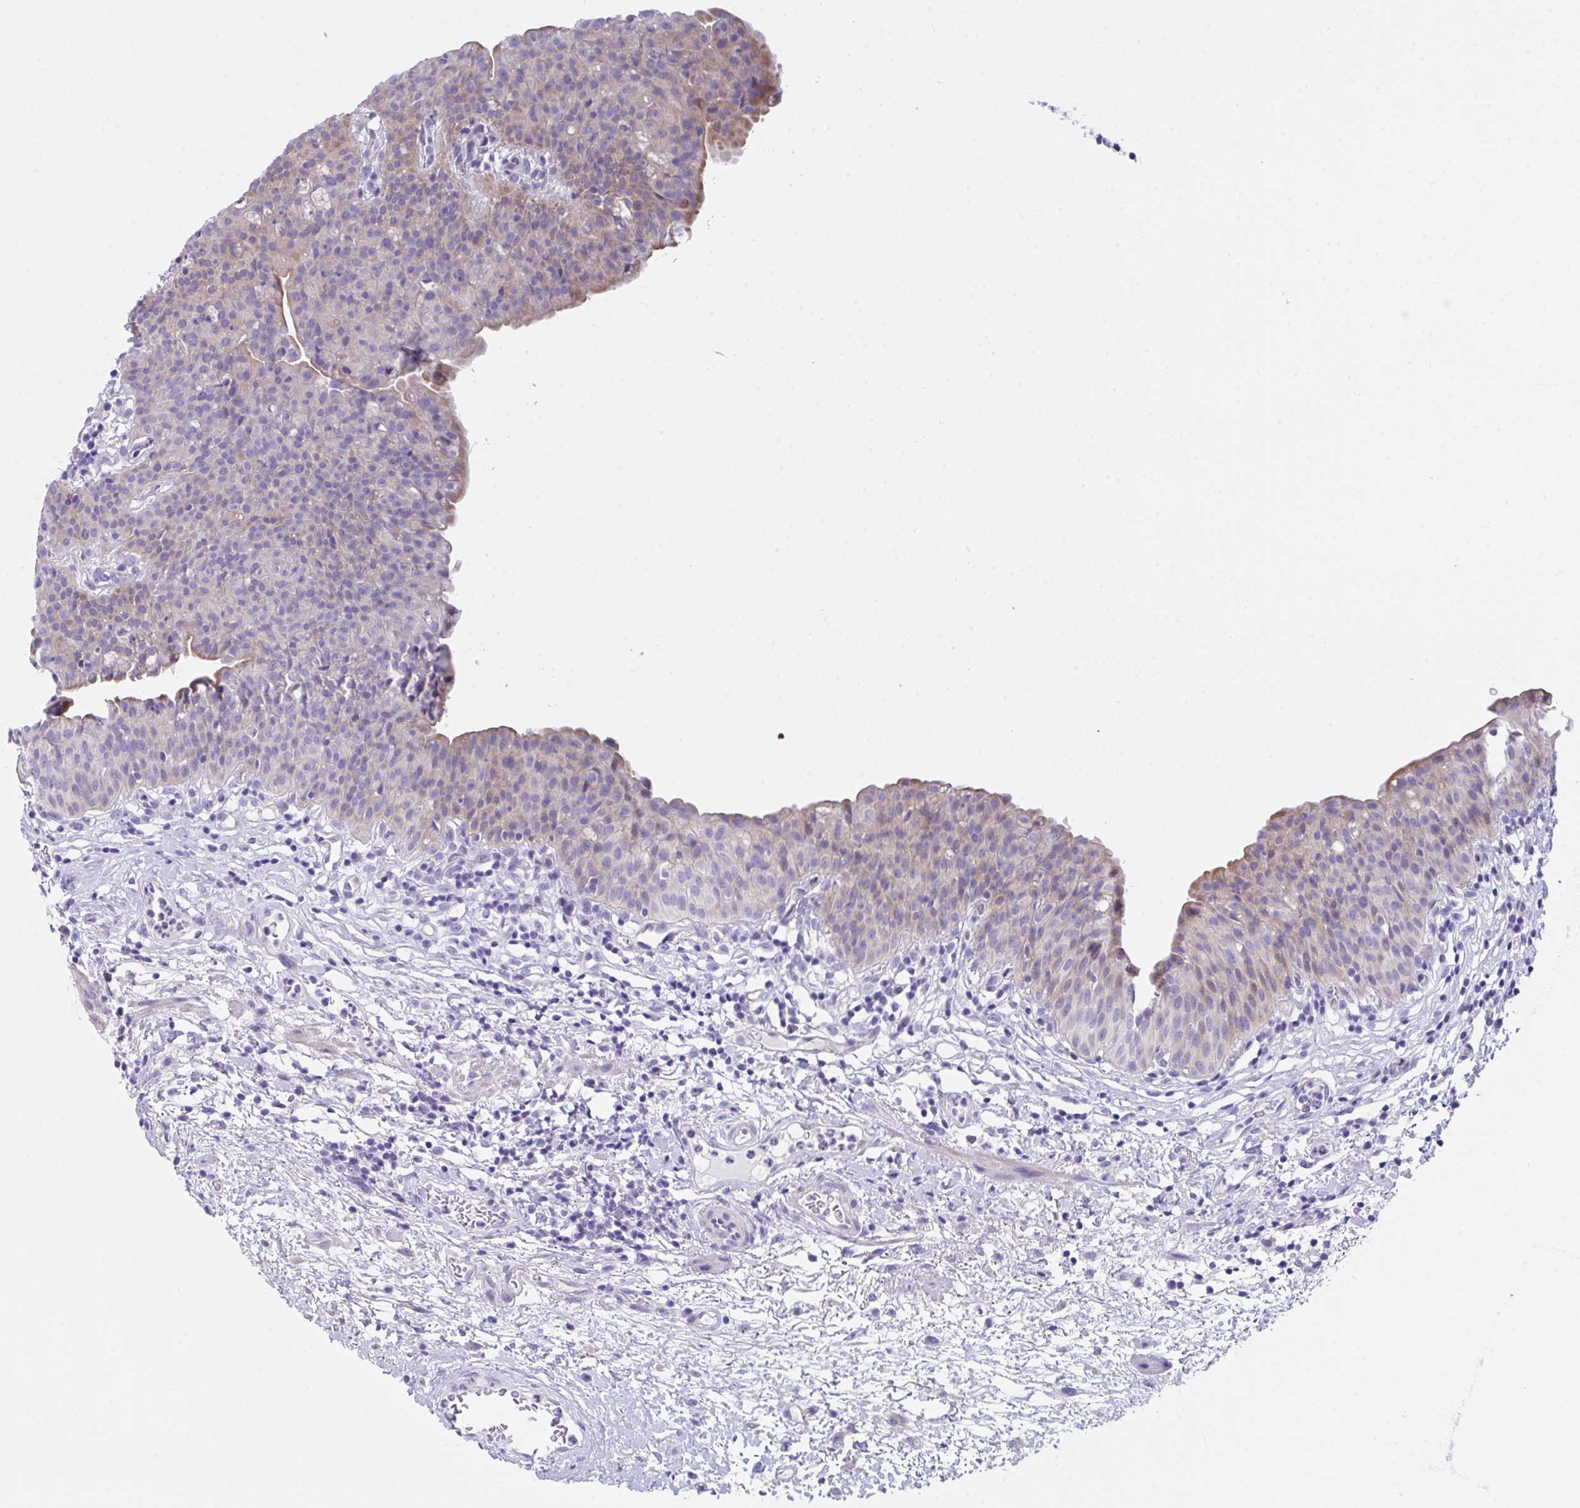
{"staining": {"intensity": "negative", "quantity": "none", "location": "none"}, "tissue": "urinary bladder", "cell_type": "Urothelial cells", "image_type": "normal", "snomed": [{"axis": "morphology", "description": "Normal tissue, NOS"}, {"axis": "morphology", "description": "Inflammation, NOS"}, {"axis": "topography", "description": "Urinary bladder"}], "caption": "Image shows no significant protein expression in urothelial cells of benign urinary bladder. Brightfield microscopy of immunohistochemistry (IHC) stained with DAB (3,3'-diaminobenzidine) (brown) and hematoxylin (blue), captured at high magnification.", "gene": "FBXO47", "patient": {"sex": "male", "age": 57}}